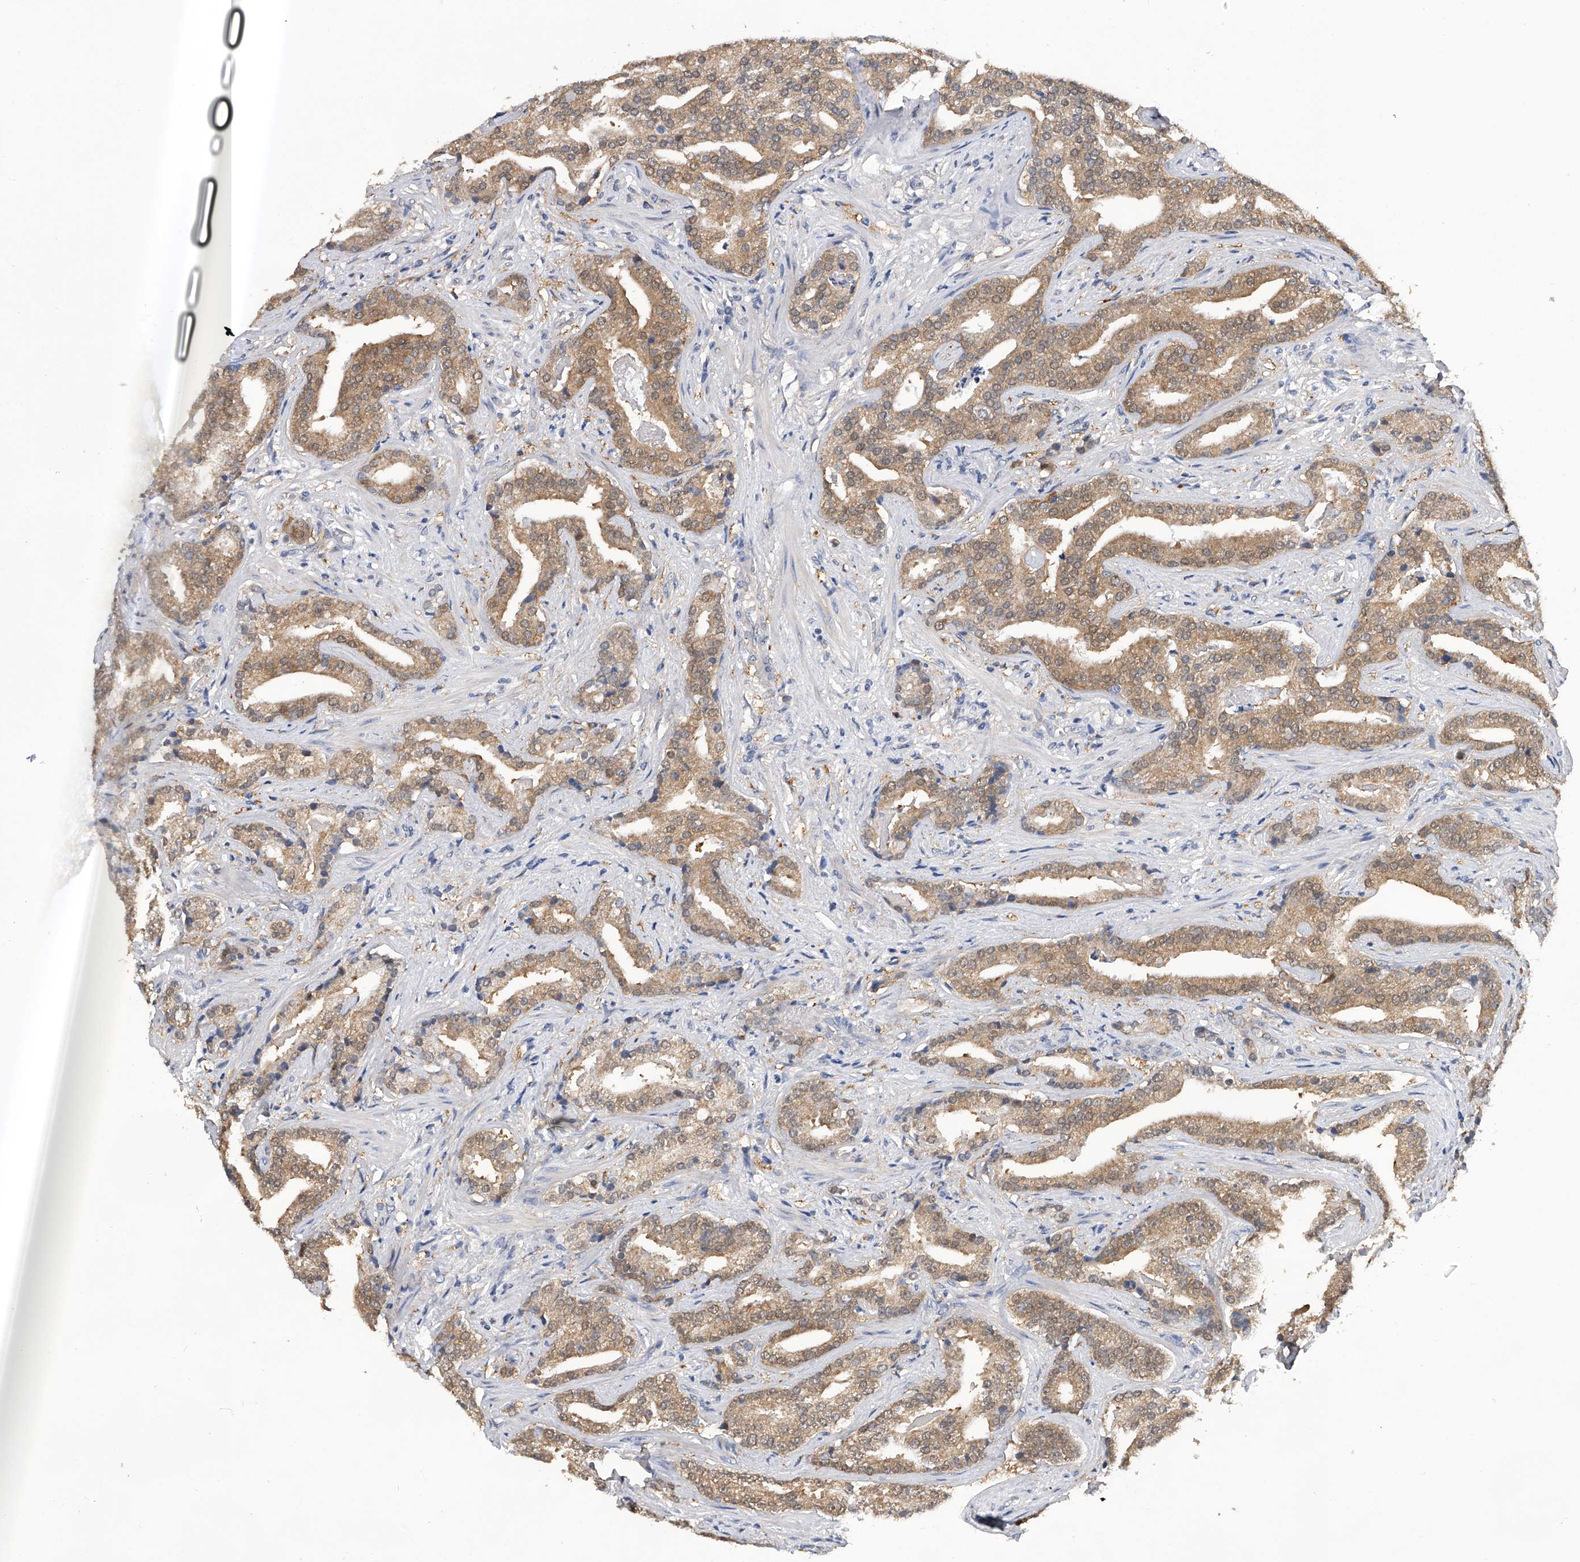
{"staining": {"intensity": "moderate", "quantity": ">75%", "location": "cytoplasmic/membranous"}, "tissue": "prostate cancer", "cell_type": "Tumor cells", "image_type": "cancer", "snomed": [{"axis": "morphology", "description": "Adenocarcinoma, Low grade"}, {"axis": "topography", "description": "Prostate"}], "caption": "This image exhibits IHC staining of prostate adenocarcinoma (low-grade), with medium moderate cytoplasmic/membranous staining in approximately >75% of tumor cells.", "gene": "PGM3", "patient": {"sex": "male", "age": 67}}